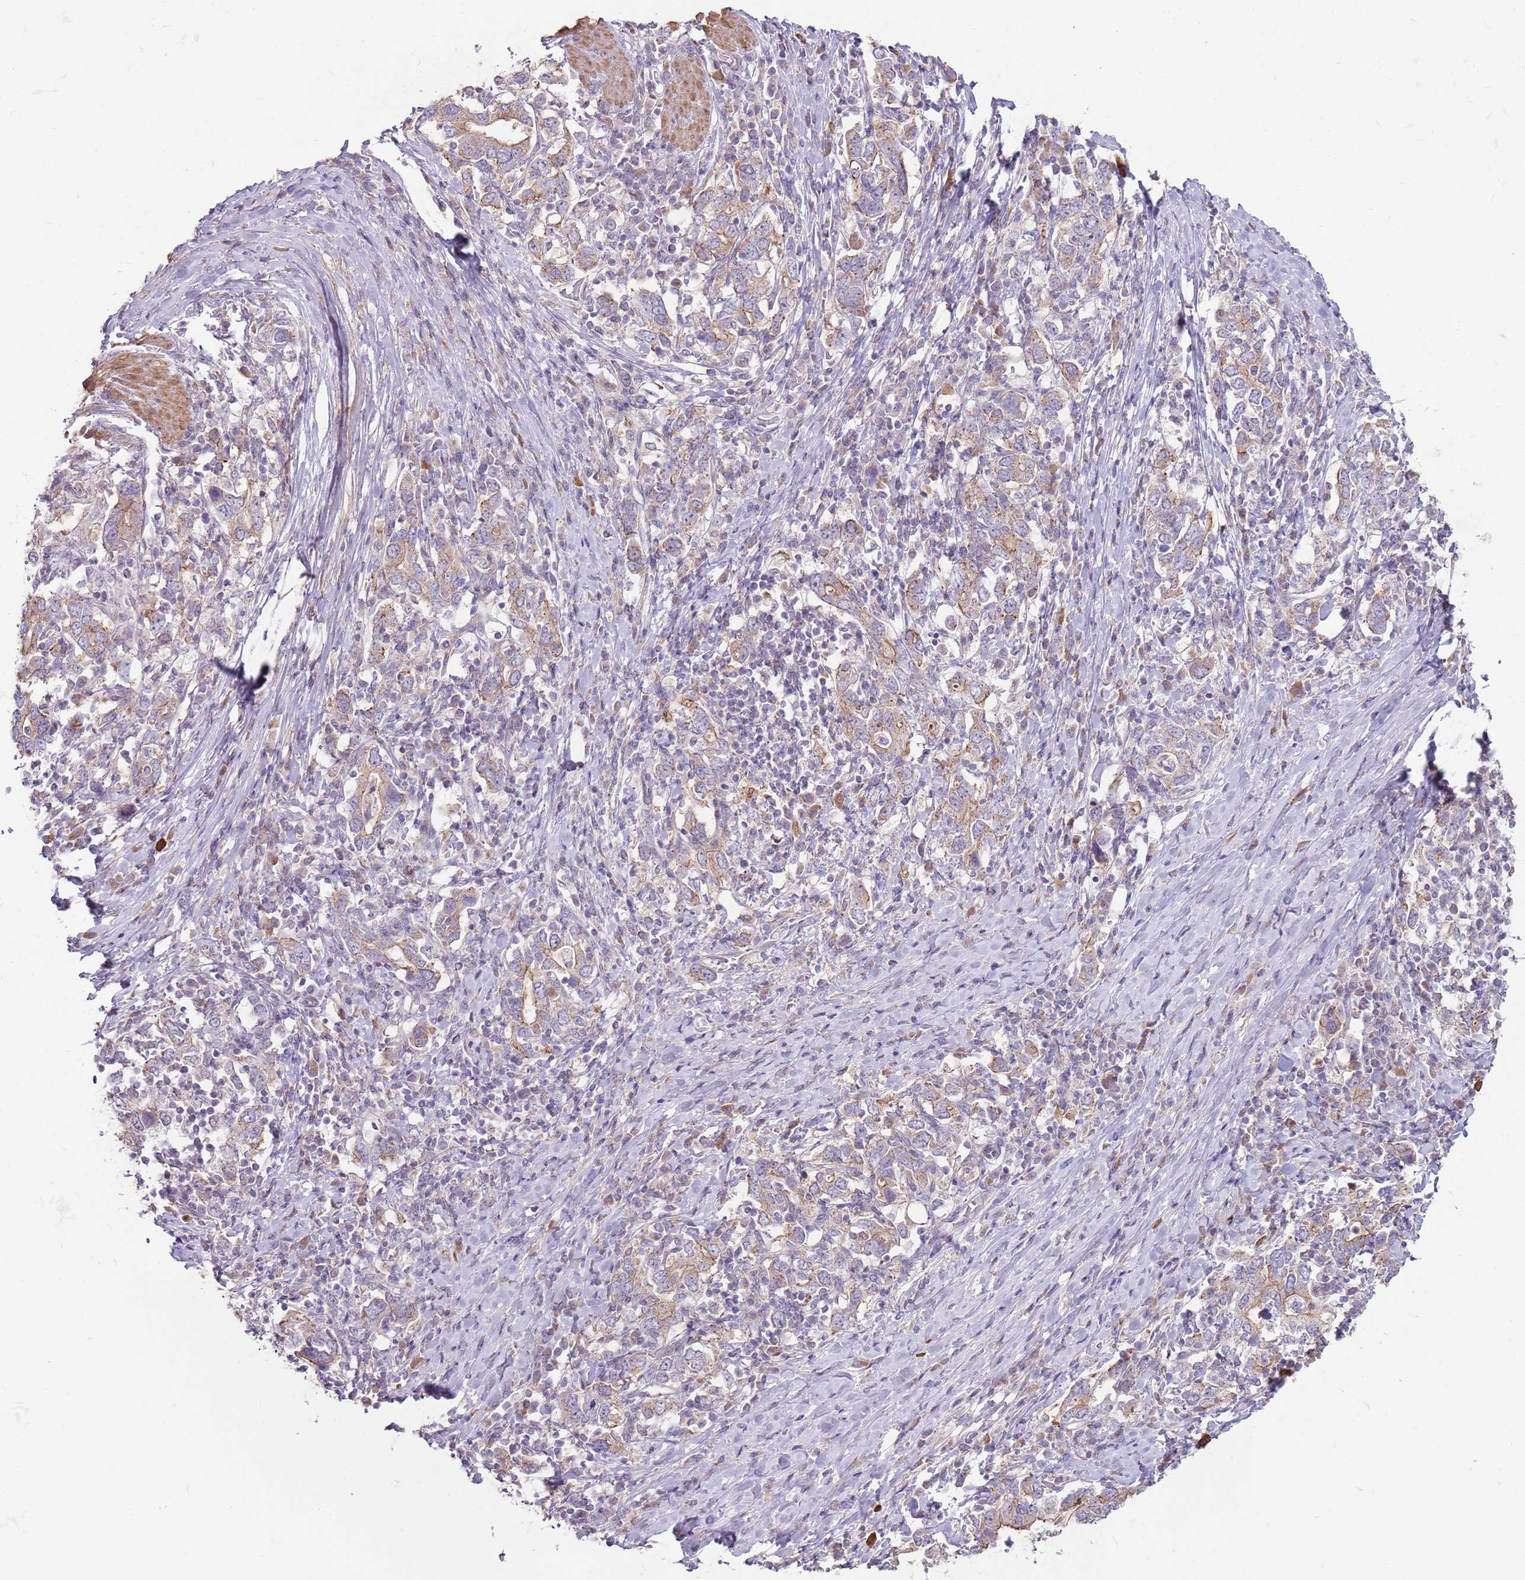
{"staining": {"intensity": "weak", "quantity": "25%-75%", "location": "cytoplasmic/membranous"}, "tissue": "stomach cancer", "cell_type": "Tumor cells", "image_type": "cancer", "snomed": [{"axis": "morphology", "description": "Adenocarcinoma, NOS"}, {"axis": "topography", "description": "Stomach, upper"}, {"axis": "topography", "description": "Stomach"}], "caption": "A high-resolution photomicrograph shows immunohistochemistry staining of stomach cancer (adenocarcinoma), which displays weak cytoplasmic/membranous positivity in about 25%-75% of tumor cells.", "gene": "SPATA31D1", "patient": {"sex": "male", "age": 62}}